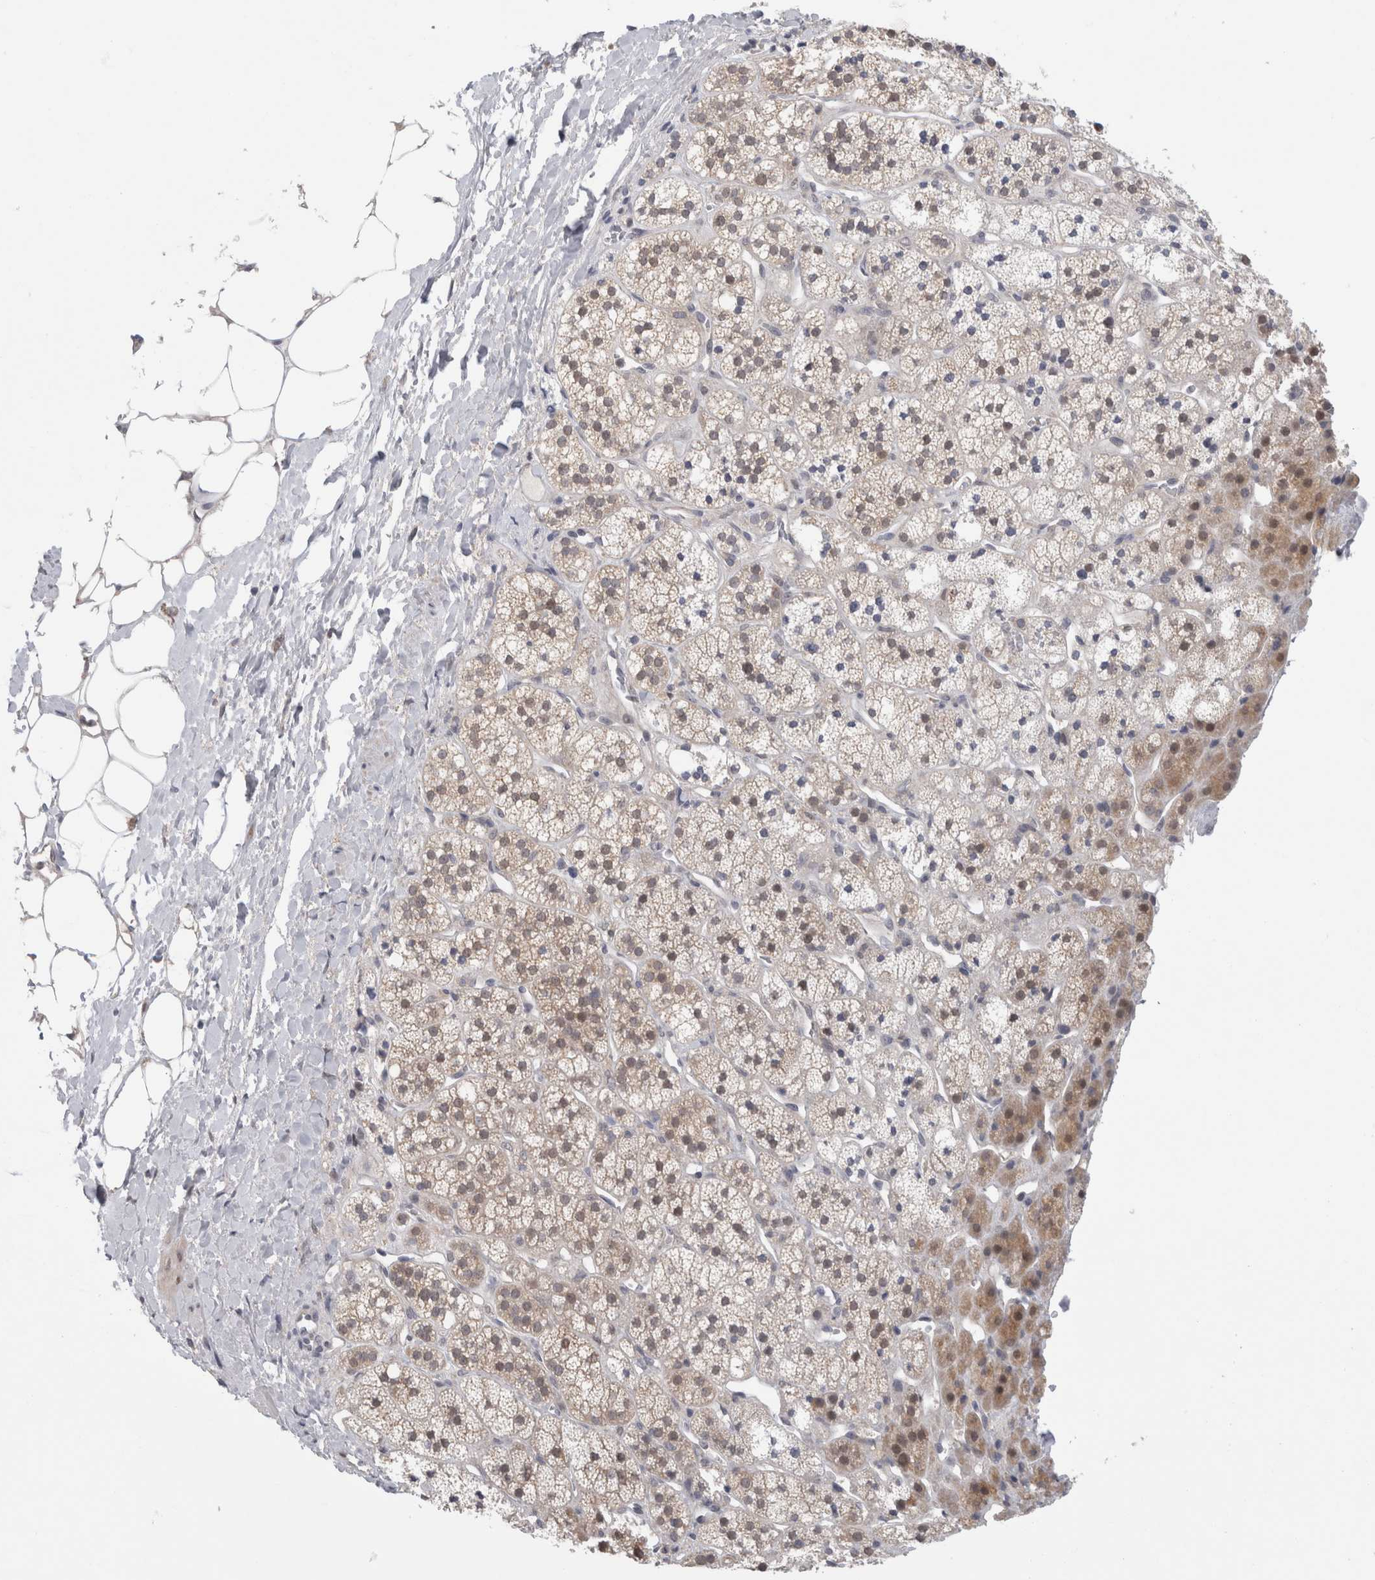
{"staining": {"intensity": "weak", "quantity": "25%-75%", "location": "cytoplasmic/membranous,nuclear"}, "tissue": "adrenal gland", "cell_type": "Glandular cells", "image_type": "normal", "snomed": [{"axis": "morphology", "description": "Normal tissue, NOS"}, {"axis": "topography", "description": "Adrenal gland"}], "caption": "Protein expression analysis of unremarkable human adrenal gland reveals weak cytoplasmic/membranous,nuclear positivity in about 25%-75% of glandular cells. The protein is shown in brown color, while the nuclei are stained blue.", "gene": "PIGP", "patient": {"sex": "male", "age": 56}}